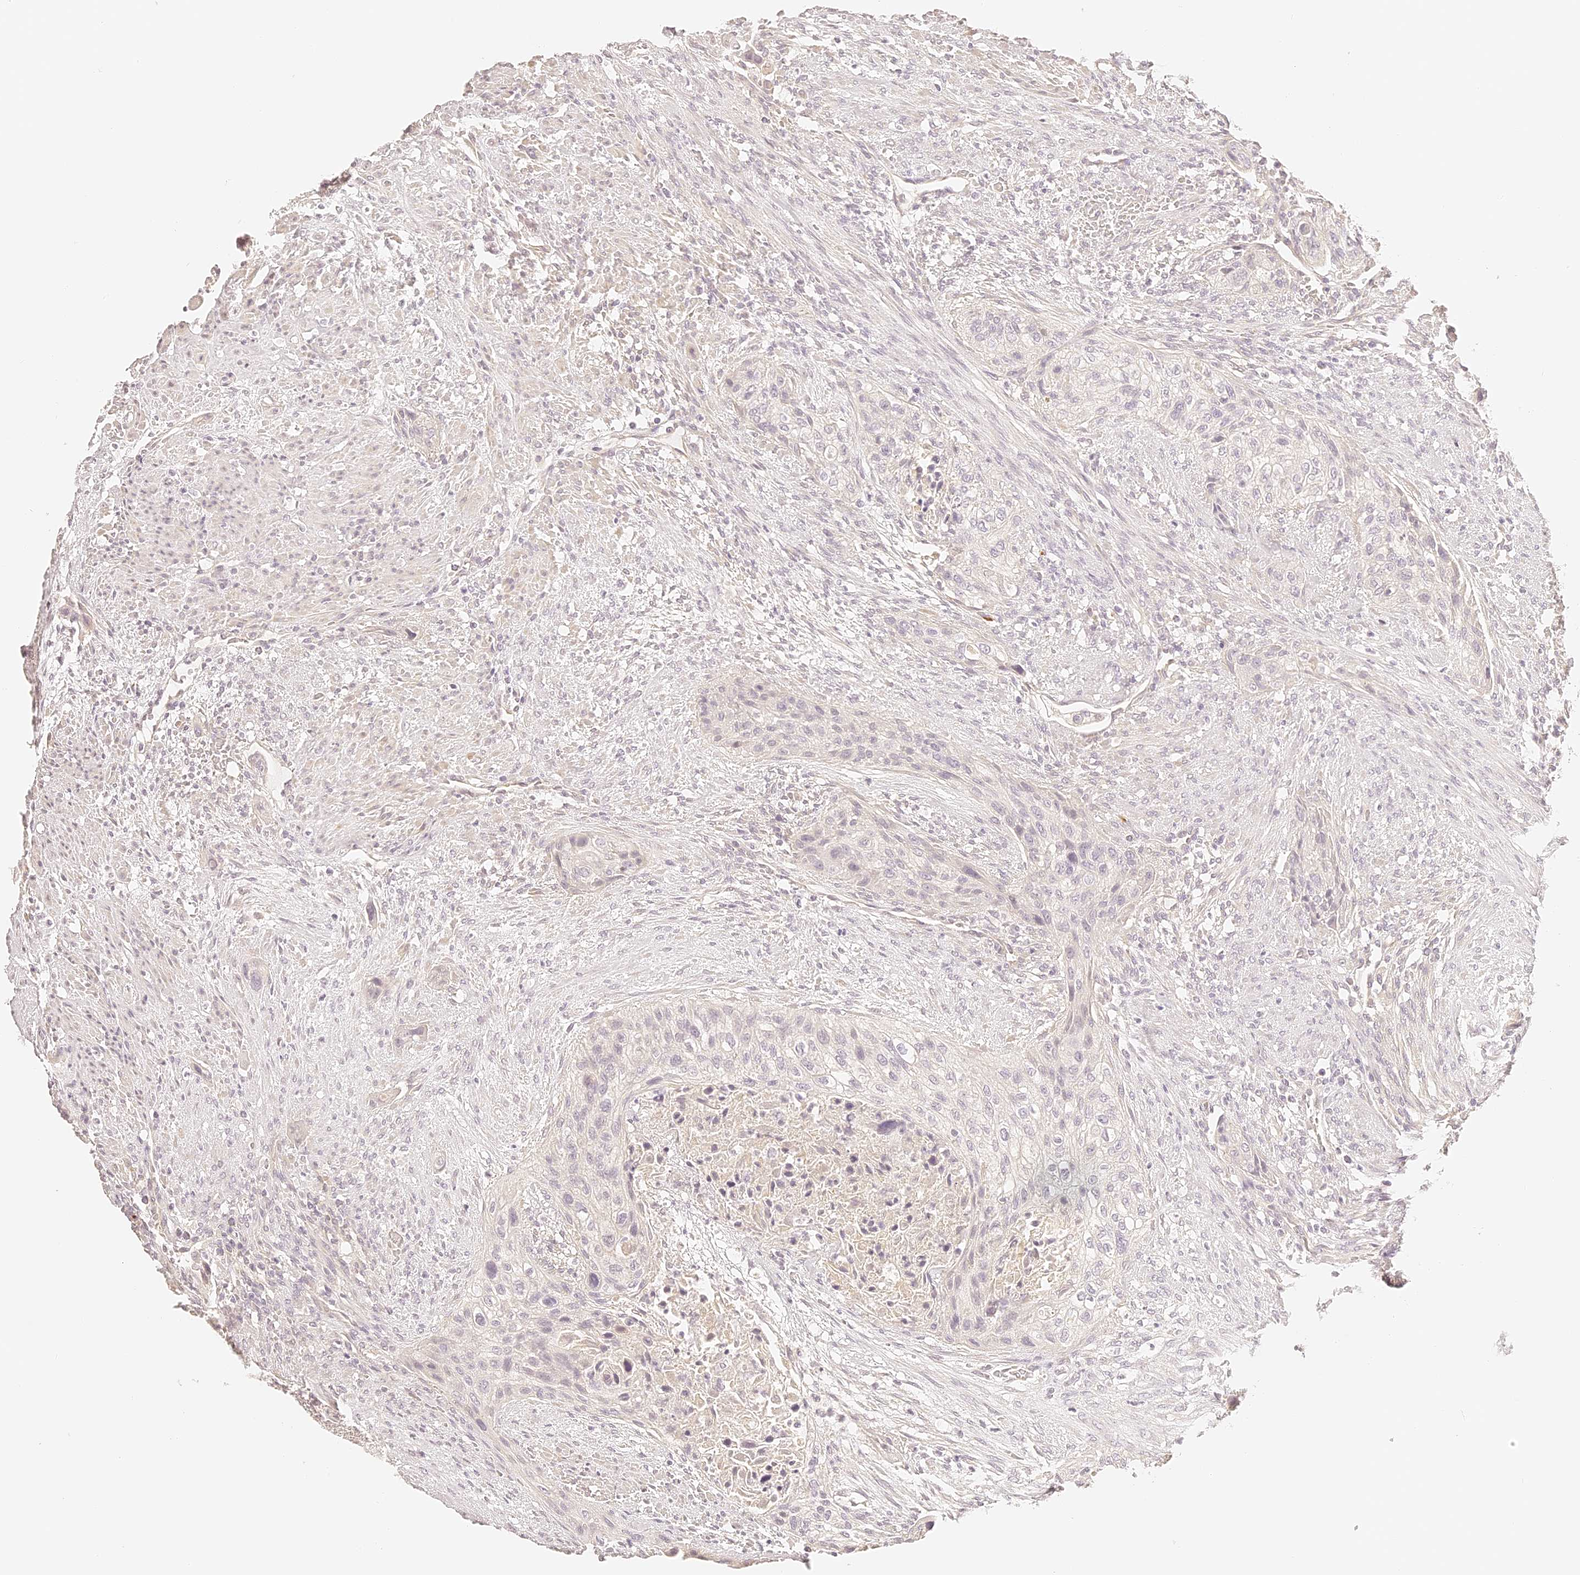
{"staining": {"intensity": "negative", "quantity": "none", "location": "none"}, "tissue": "urothelial cancer", "cell_type": "Tumor cells", "image_type": "cancer", "snomed": [{"axis": "morphology", "description": "Urothelial carcinoma, High grade"}, {"axis": "topography", "description": "Urinary bladder"}], "caption": "A photomicrograph of urothelial carcinoma (high-grade) stained for a protein exhibits no brown staining in tumor cells. (DAB immunohistochemistry (IHC), high magnification).", "gene": "TRIM45", "patient": {"sex": "male", "age": 35}}